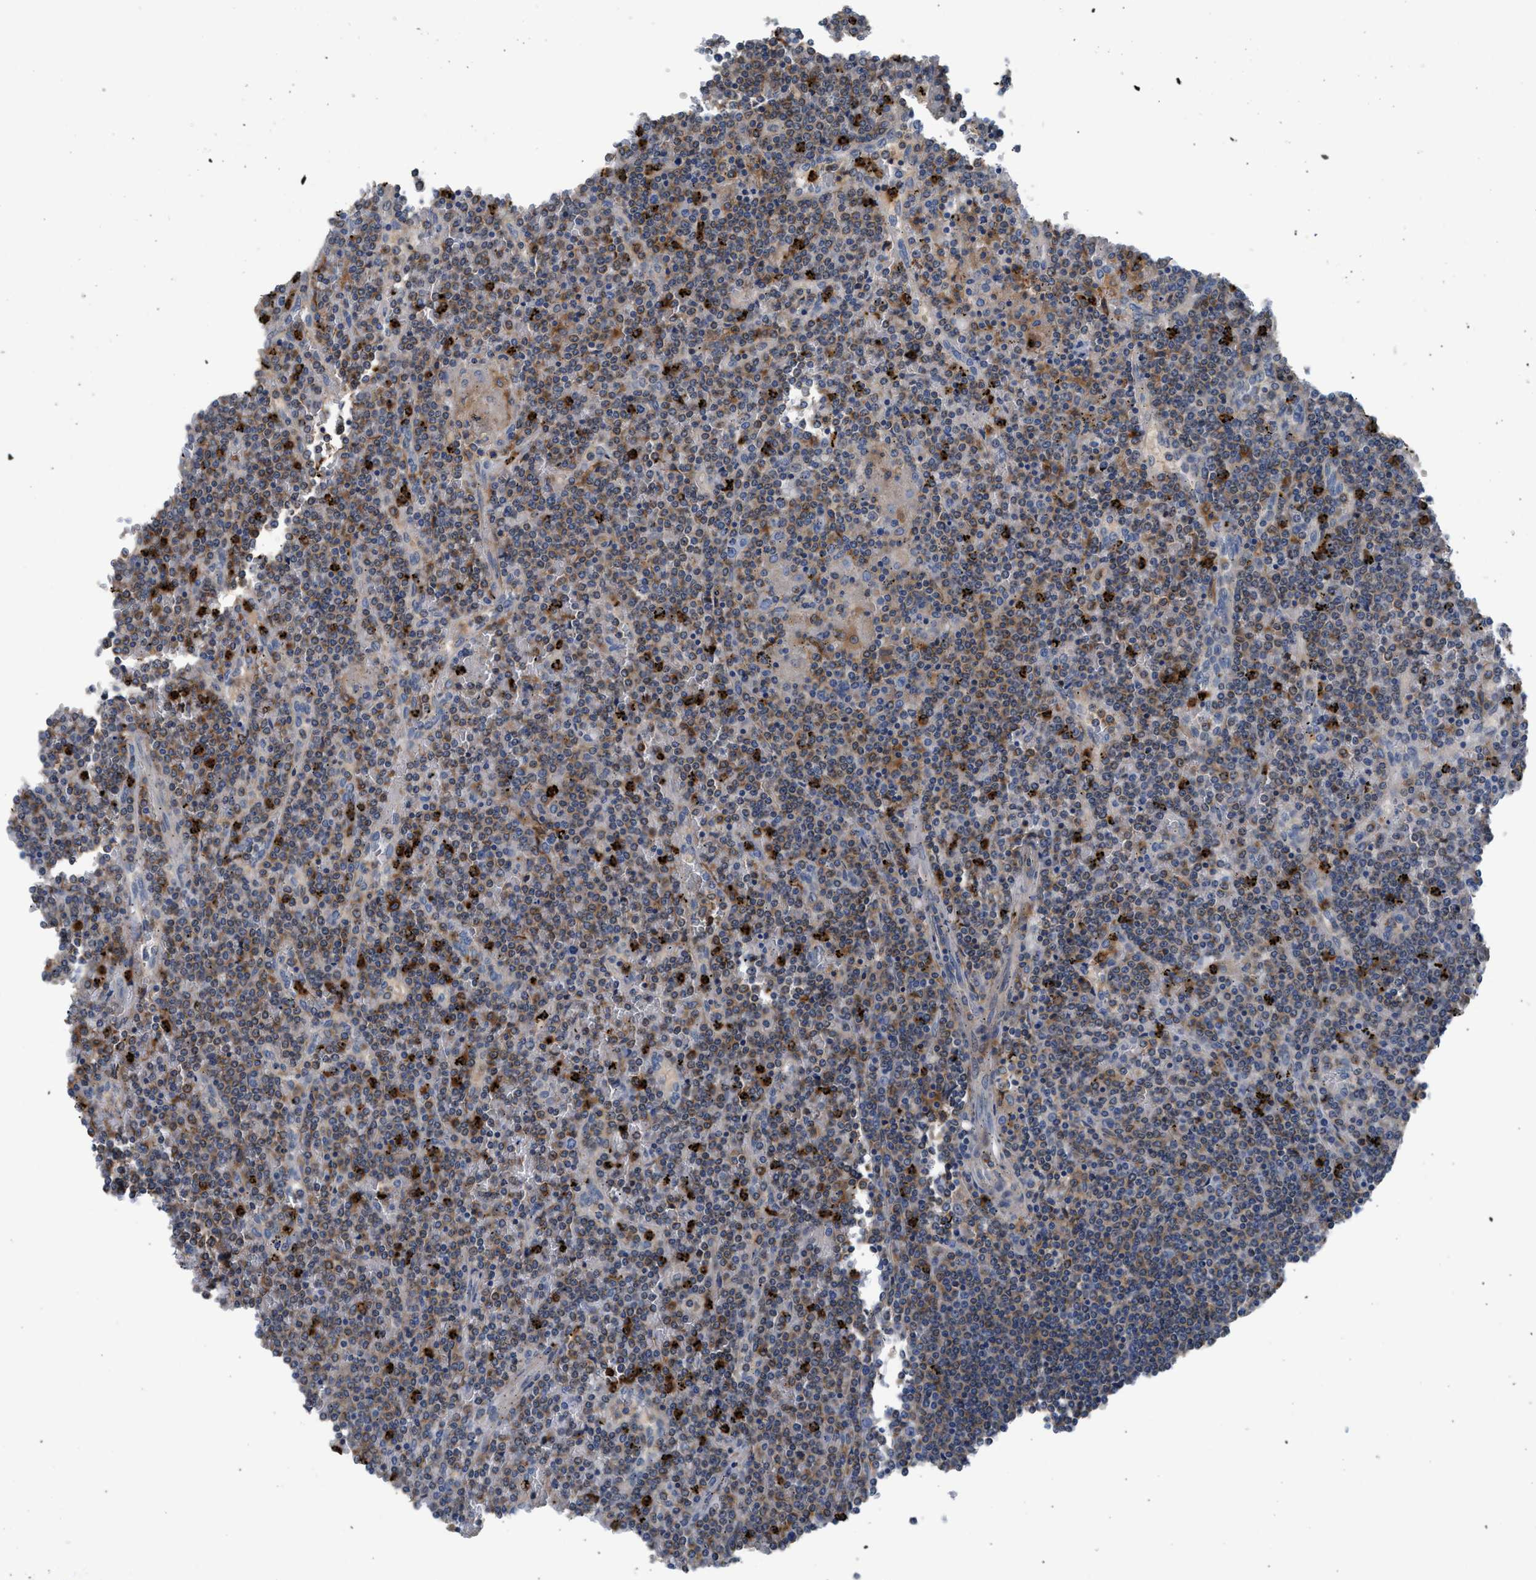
{"staining": {"intensity": "moderate", "quantity": ">75%", "location": "cytoplasmic/membranous"}, "tissue": "lymphoma", "cell_type": "Tumor cells", "image_type": "cancer", "snomed": [{"axis": "morphology", "description": "Malignant lymphoma, non-Hodgkin's type, Low grade"}, {"axis": "topography", "description": "Spleen"}], "caption": "This is an image of IHC staining of lymphoma, which shows moderate staining in the cytoplasmic/membranous of tumor cells.", "gene": "RAB31", "patient": {"sex": "female", "age": 19}}